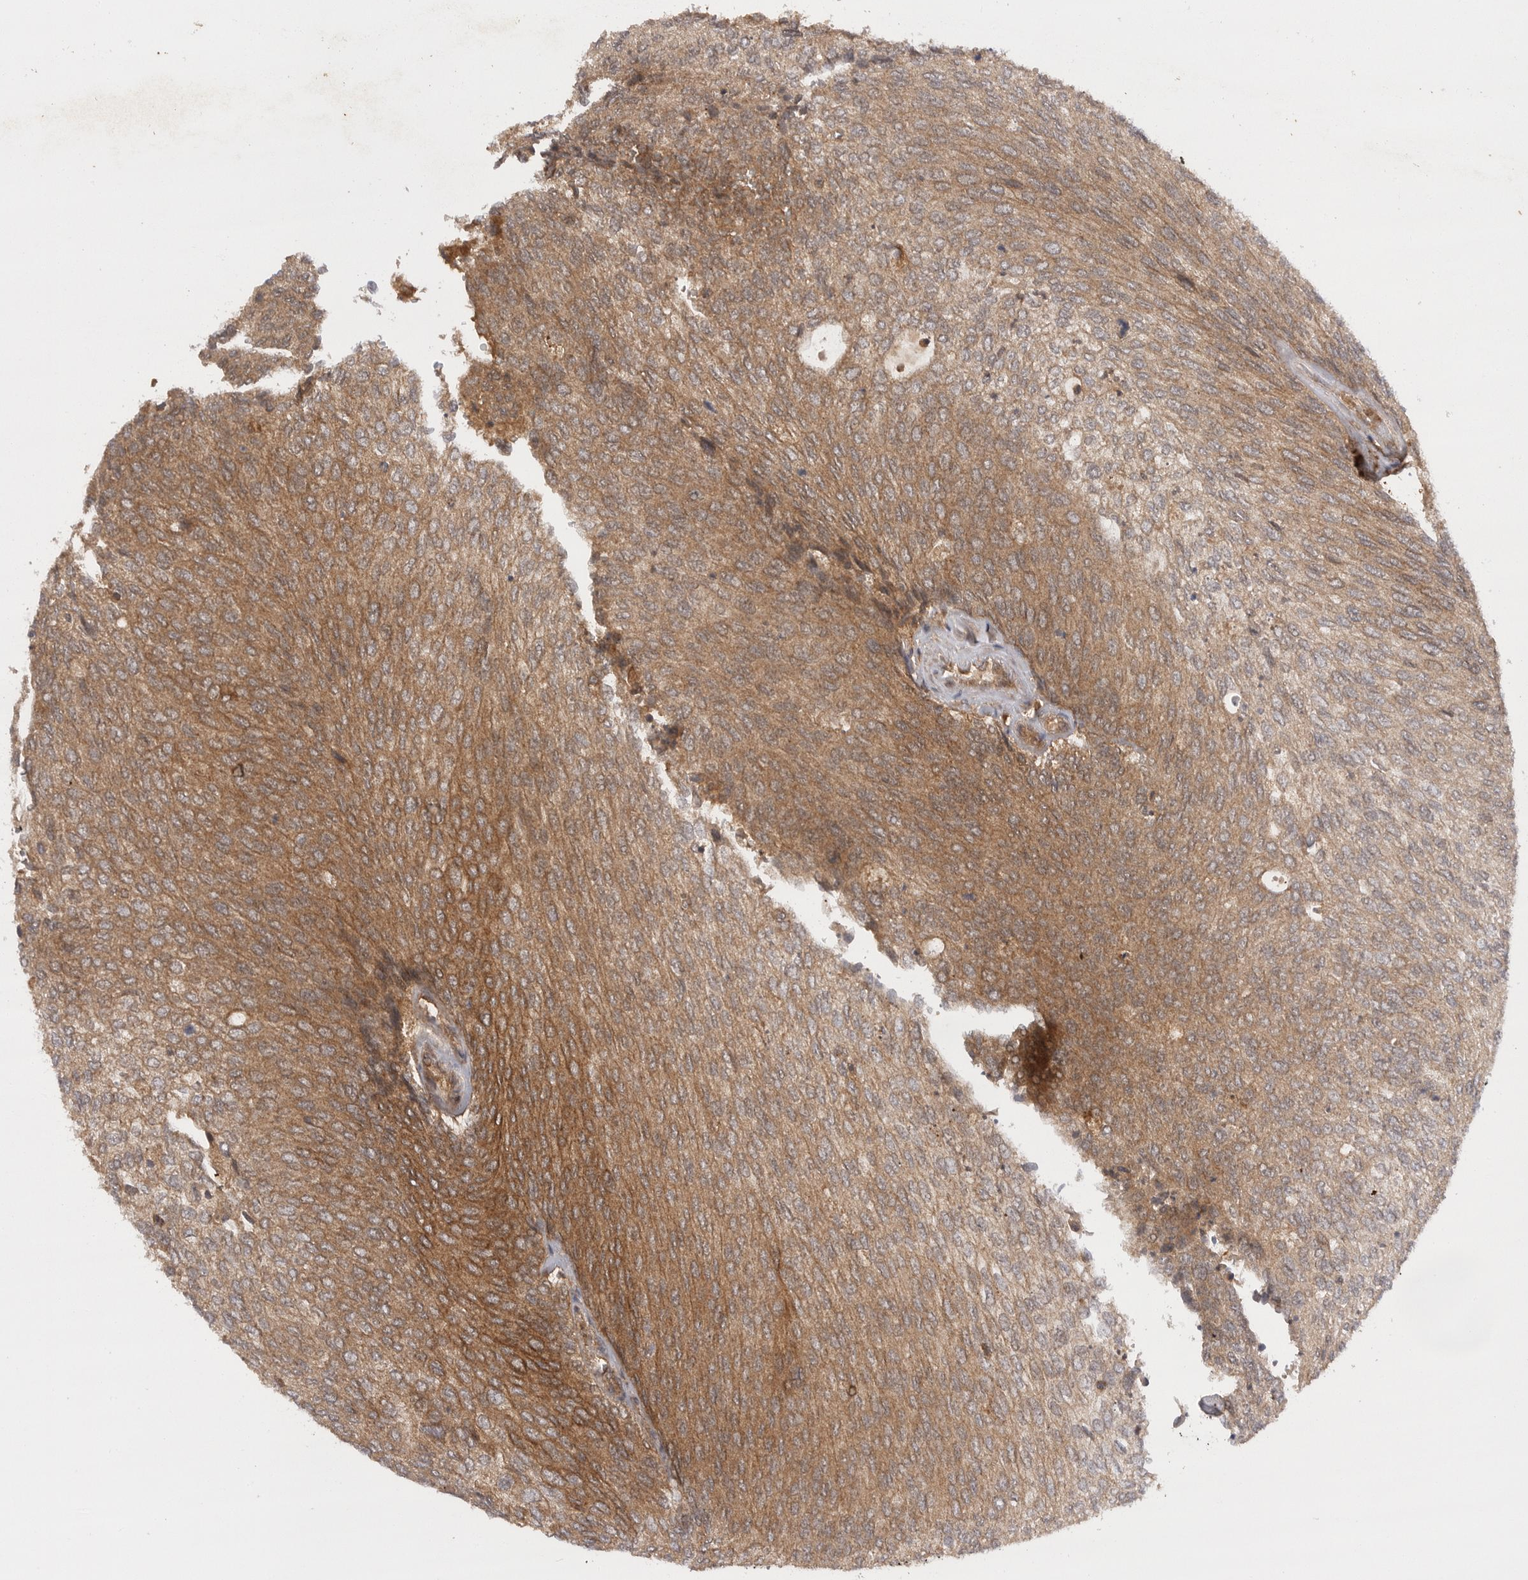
{"staining": {"intensity": "moderate", "quantity": ">75%", "location": "cytoplasmic/membranous"}, "tissue": "urothelial cancer", "cell_type": "Tumor cells", "image_type": "cancer", "snomed": [{"axis": "morphology", "description": "Urothelial carcinoma, Low grade"}, {"axis": "topography", "description": "Urinary bladder"}], "caption": "Urothelial cancer stained with immunohistochemistry (IHC) displays moderate cytoplasmic/membranous positivity in approximately >75% of tumor cells.", "gene": "PRDX4", "patient": {"sex": "female", "age": 79}}